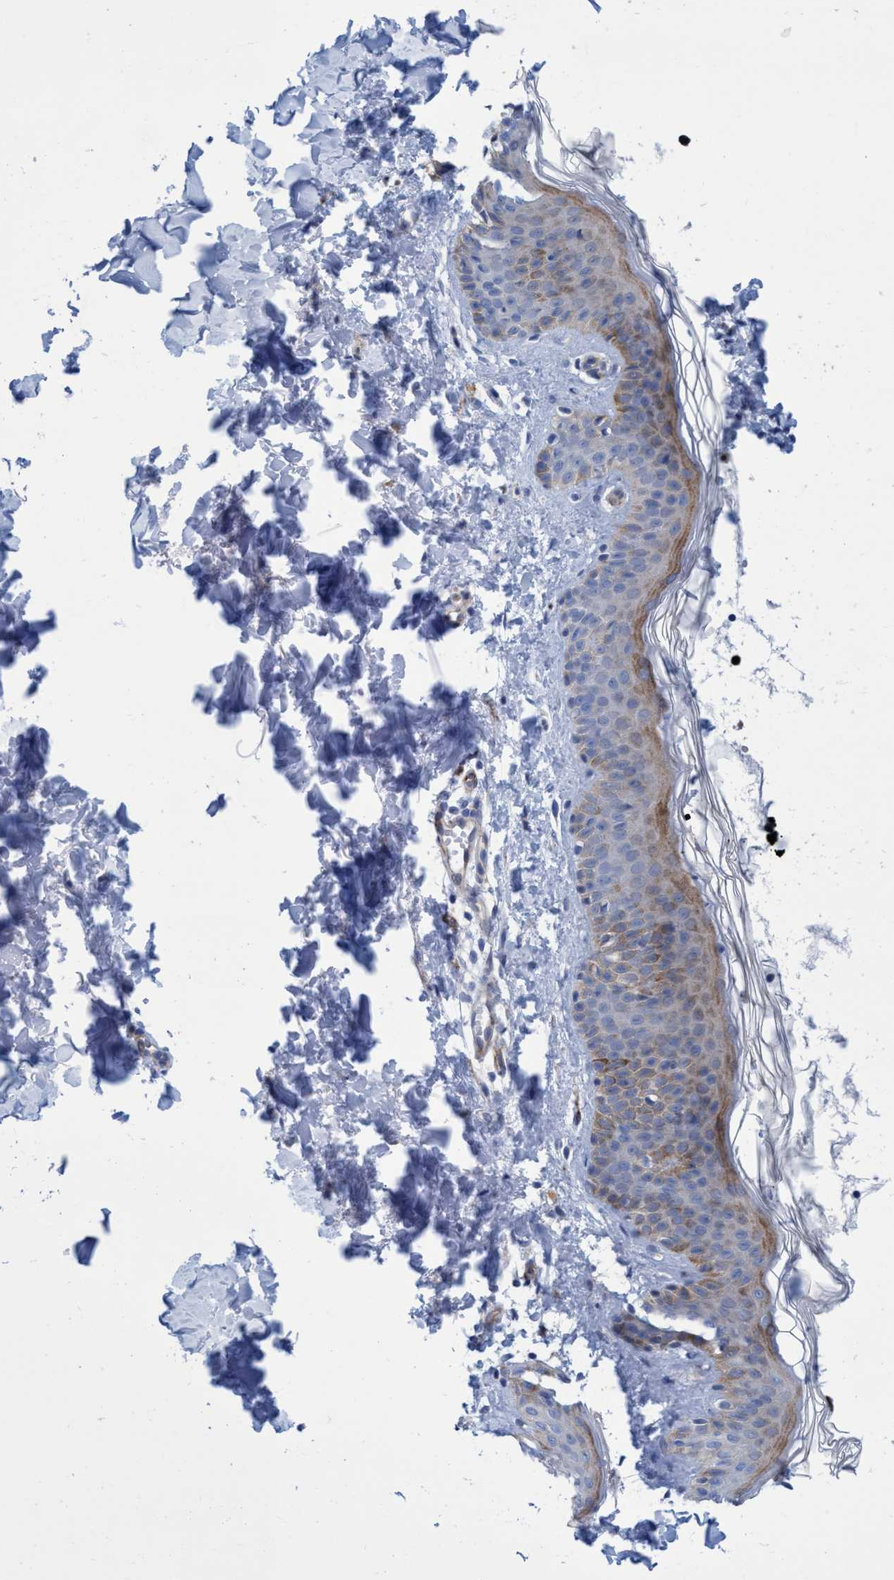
{"staining": {"intensity": "negative", "quantity": "none", "location": "none"}, "tissue": "skin", "cell_type": "Fibroblasts", "image_type": "normal", "snomed": [{"axis": "morphology", "description": "Normal tissue, NOS"}, {"axis": "topography", "description": "Skin"}], "caption": "Immunohistochemistry photomicrograph of benign human skin stained for a protein (brown), which reveals no staining in fibroblasts.", "gene": "SLC43A2", "patient": {"sex": "male", "age": 40}}